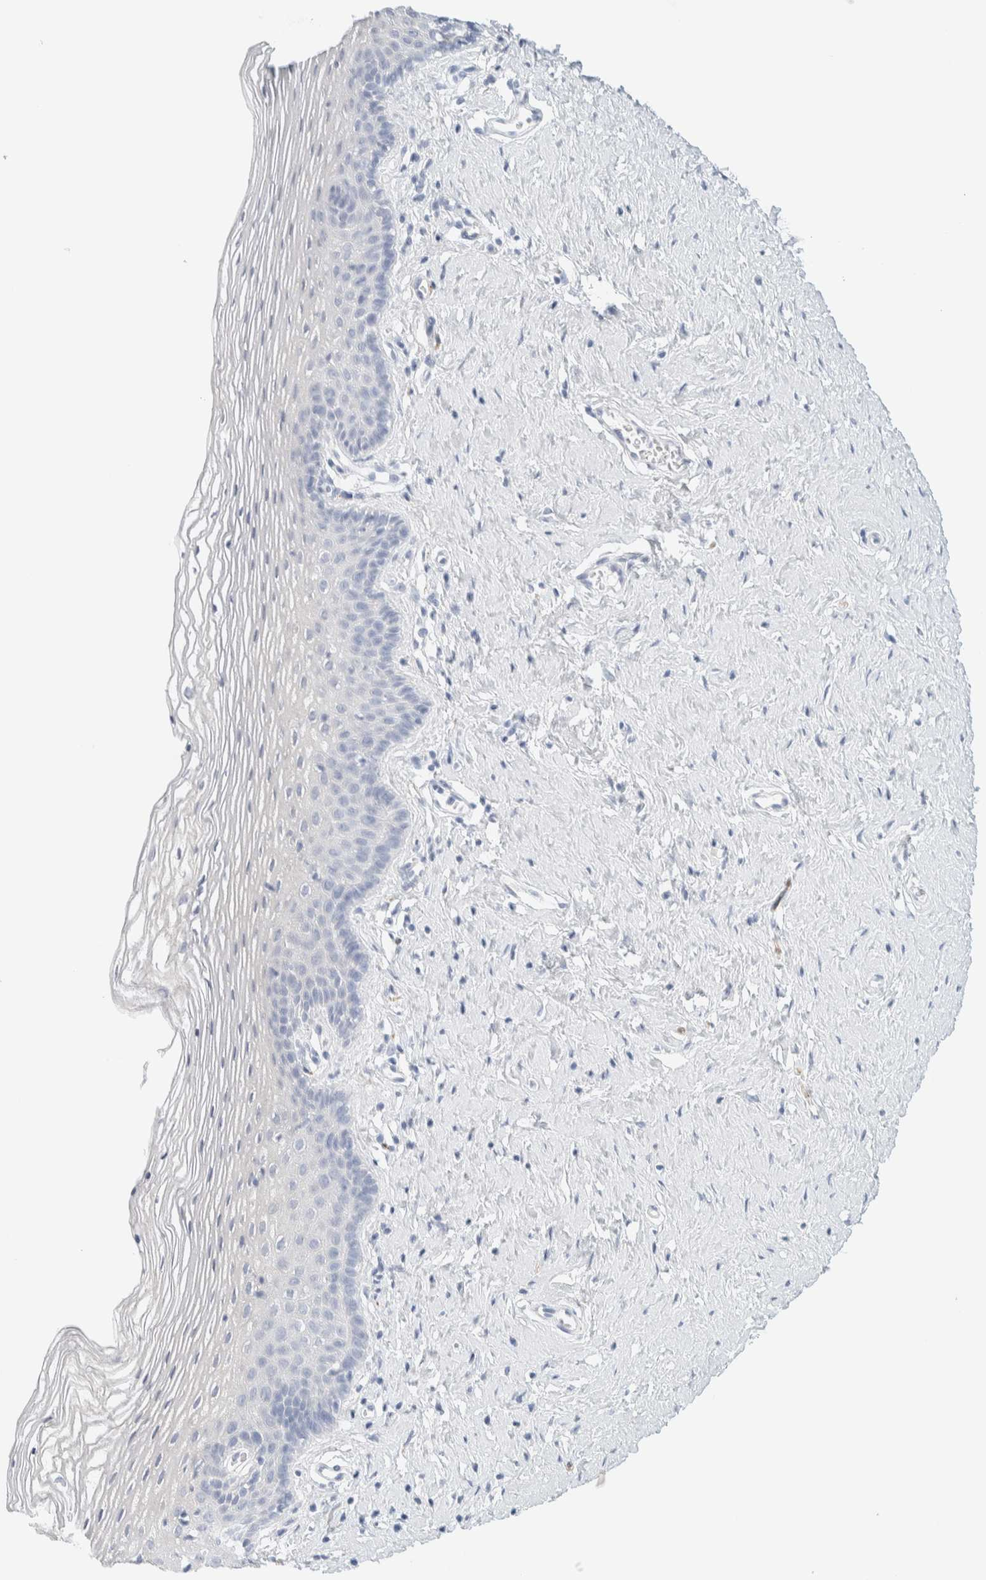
{"staining": {"intensity": "negative", "quantity": "none", "location": "none"}, "tissue": "vagina", "cell_type": "Squamous epithelial cells", "image_type": "normal", "snomed": [{"axis": "morphology", "description": "Normal tissue, NOS"}, {"axis": "topography", "description": "Vagina"}], "caption": "Immunohistochemistry micrograph of benign vagina stained for a protein (brown), which demonstrates no staining in squamous epithelial cells.", "gene": "ATCAY", "patient": {"sex": "female", "age": 32}}